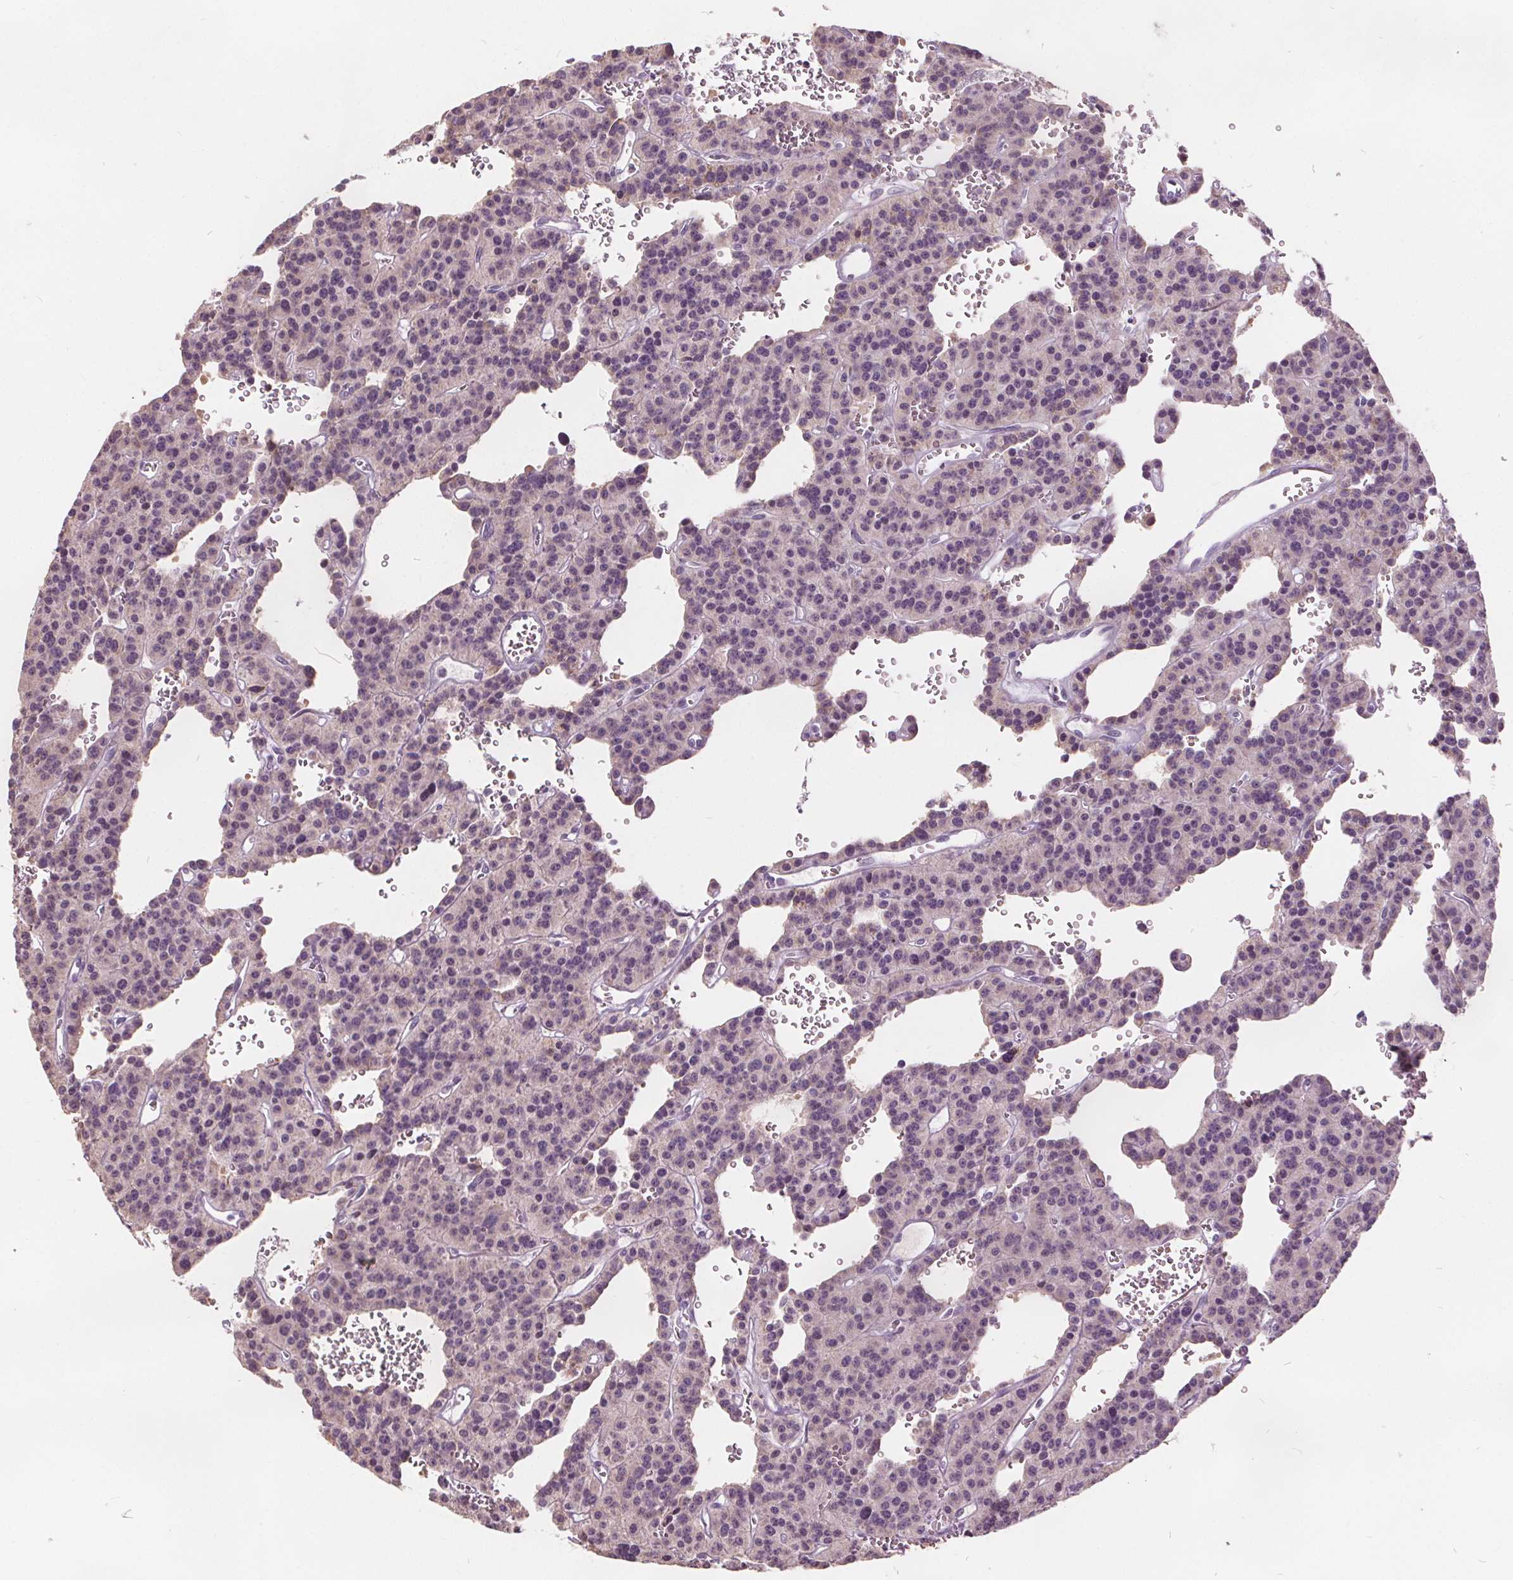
{"staining": {"intensity": "negative", "quantity": "none", "location": "none"}, "tissue": "carcinoid", "cell_type": "Tumor cells", "image_type": "cancer", "snomed": [{"axis": "morphology", "description": "Carcinoid, malignant, NOS"}, {"axis": "topography", "description": "Lung"}], "caption": "DAB (3,3'-diaminobenzidine) immunohistochemical staining of human carcinoid (malignant) exhibits no significant staining in tumor cells.", "gene": "ACOX2", "patient": {"sex": "female", "age": 71}}